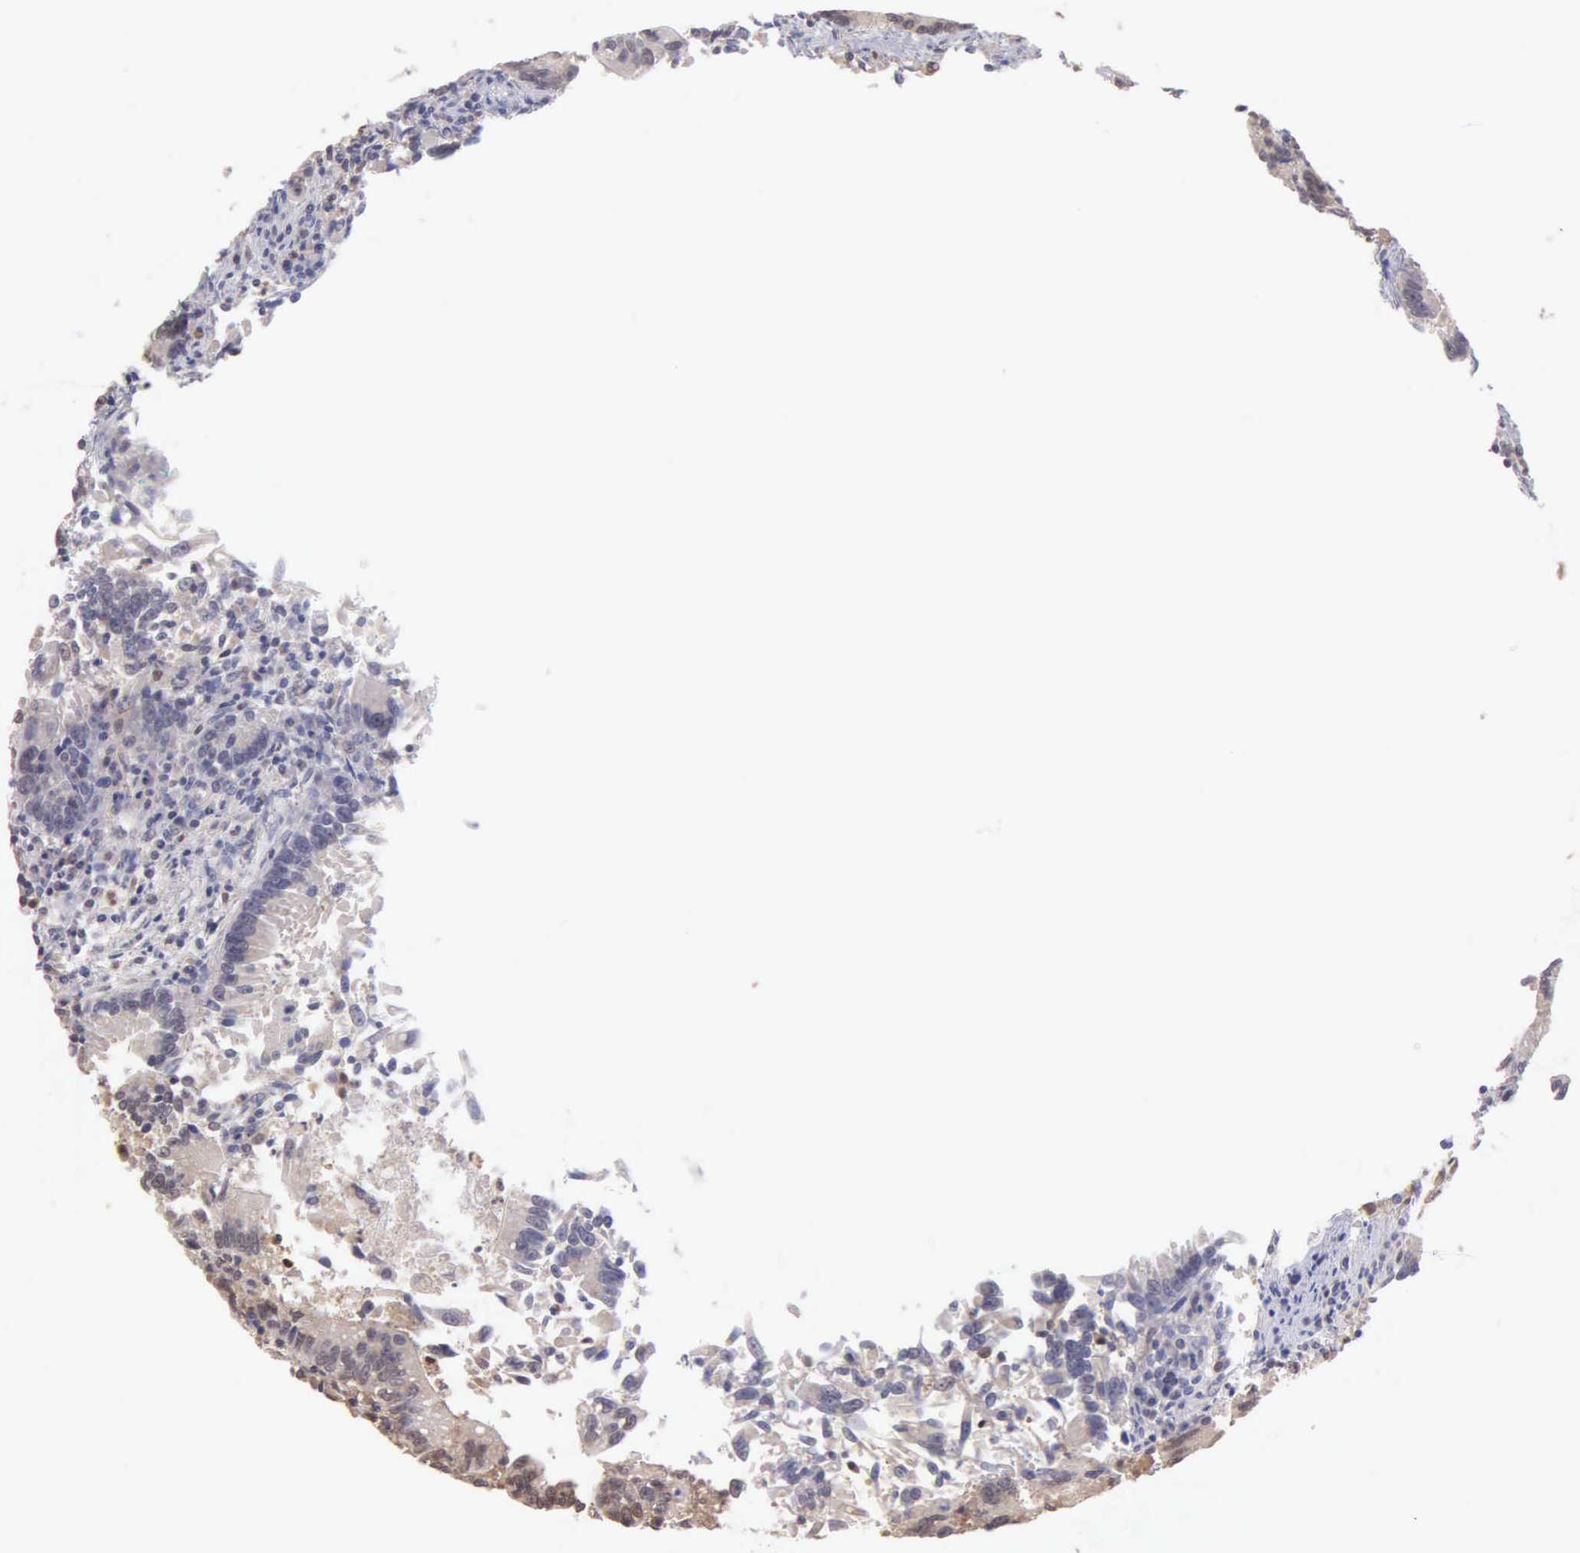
{"staining": {"intensity": "weak", "quantity": ">75%", "location": "cytoplasmic/membranous"}, "tissue": "colorectal cancer", "cell_type": "Tumor cells", "image_type": "cancer", "snomed": [{"axis": "morphology", "description": "Adenocarcinoma, NOS"}, {"axis": "topography", "description": "Rectum"}], "caption": "Tumor cells reveal low levels of weak cytoplasmic/membranous expression in about >75% of cells in human colorectal adenocarcinoma.", "gene": "BID", "patient": {"sex": "female", "age": 81}}